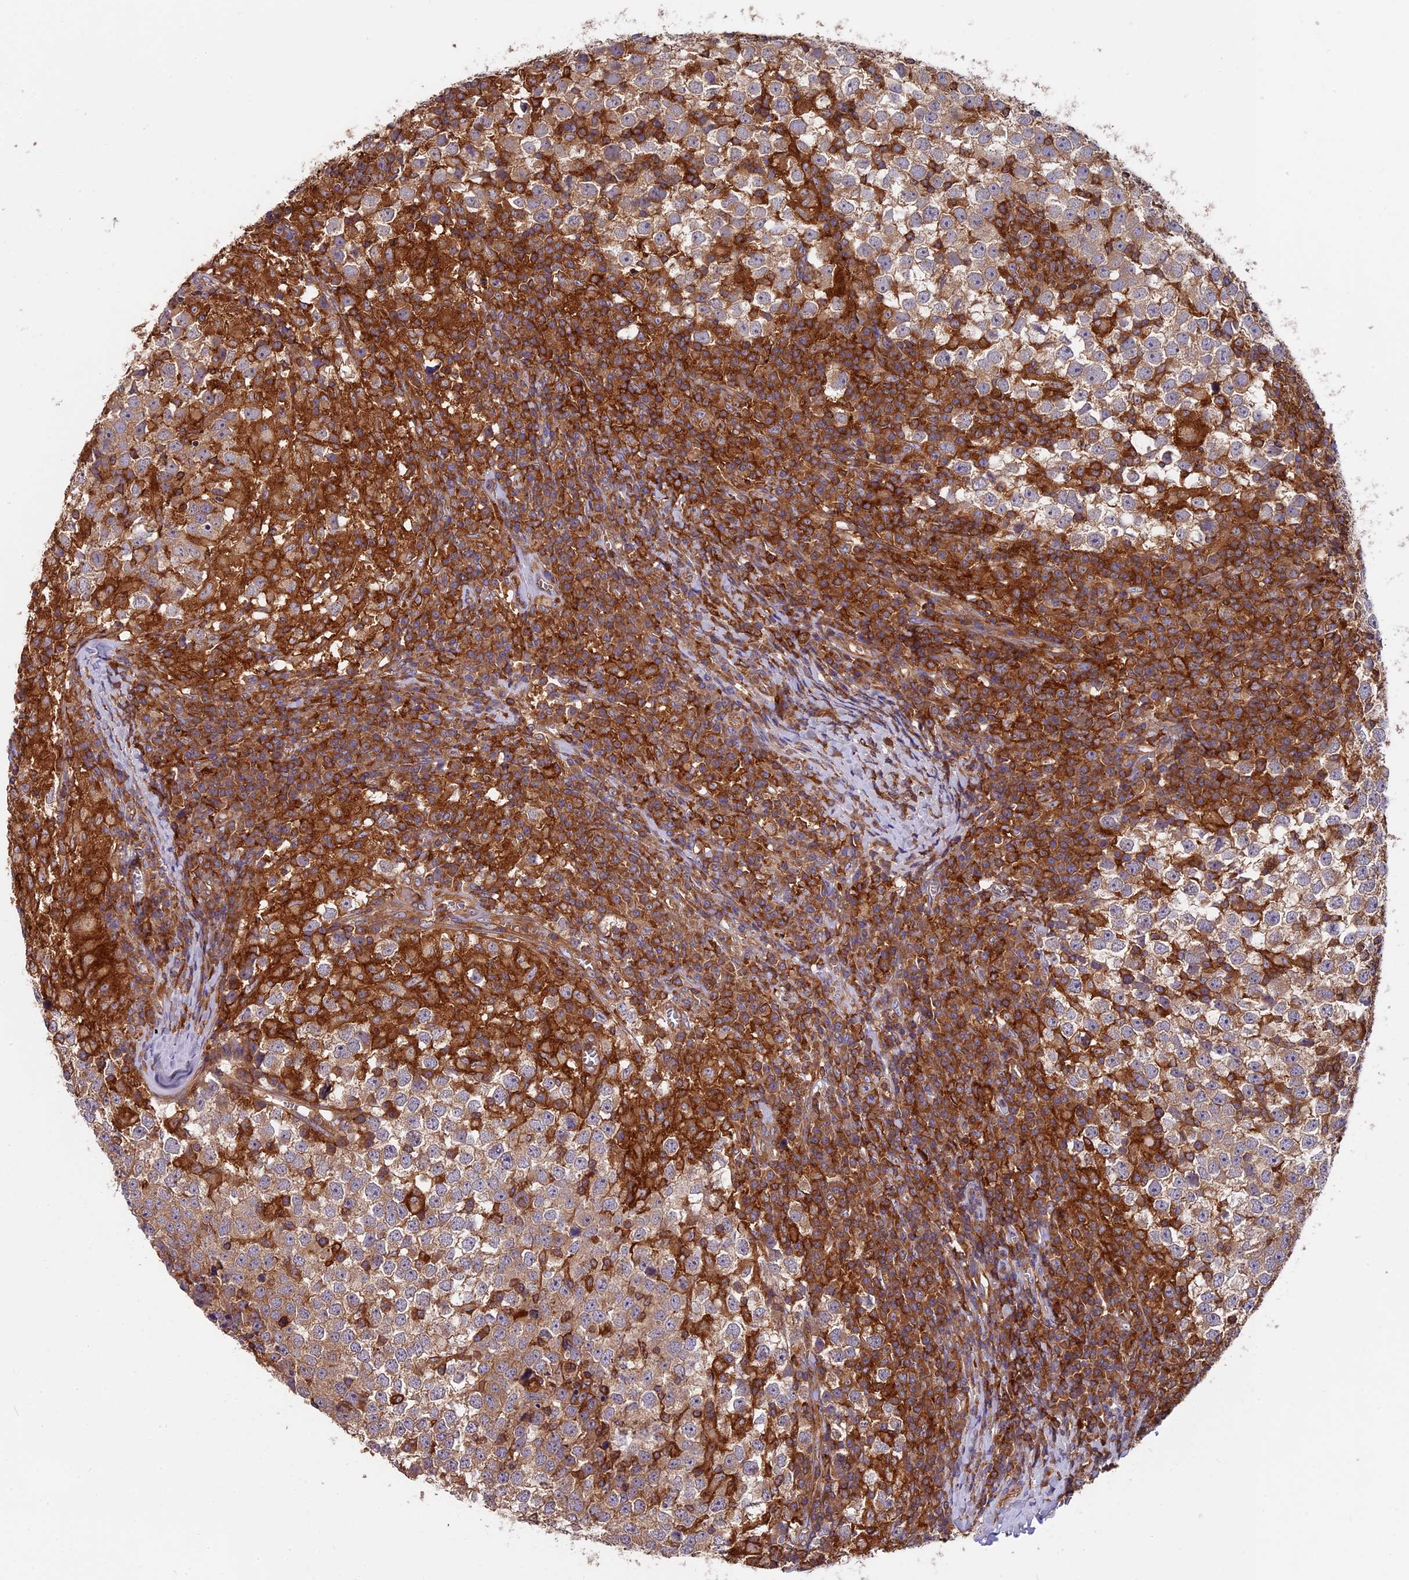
{"staining": {"intensity": "weak", "quantity": ">75%", "location": "cytoplasmic/membranous"}, "tissue": "testis cancer", "cell_type": "Tumor cells", "image_type": "cancer", "snomed": [{"axis": "morphology", "description": "Seminoma, NOS"}, {"axis": "topography", "description": "Testis"}], "caption": "High-power microscopy captured an IHC image of testis seminoma, revealing weak cytoplasmic/membranous expression in about >75% of tumor cells.", "gene": "MYO9B", "patient": {"sex": "male", "age": 65}}